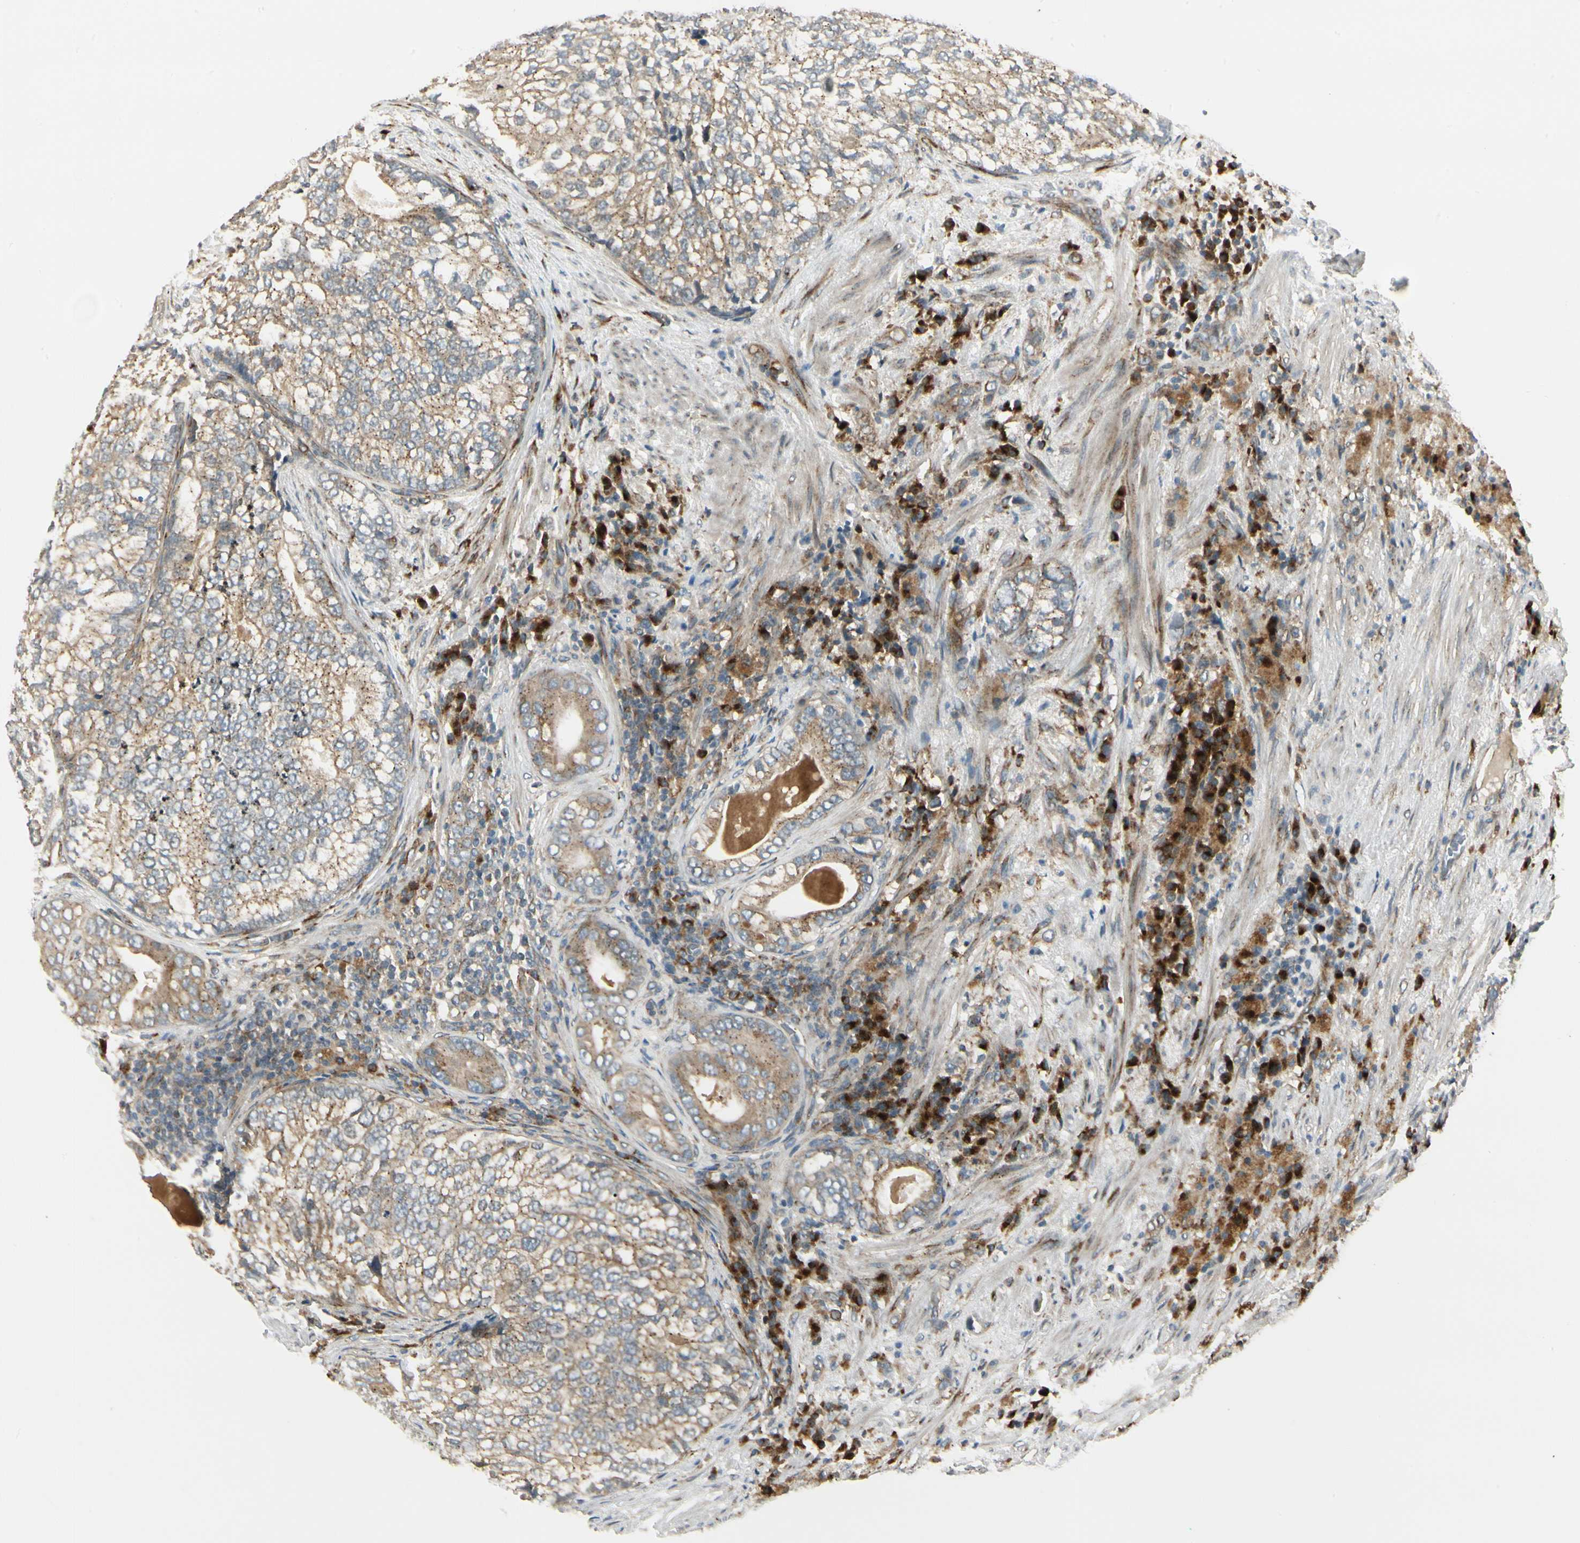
{"staining": {"intensity": "moderate", "quantity": ">75%", "location": "cytoplasmic/membranous"}, "tissue": "prostate cancer", "cell_type": "Tumor cells", "image_type": "cancer", "snomed": [{"axis": "morphology", "description": "Adenocarcinoma, High grade"}, {"axis": "topography", "description": "Prostate"}], "caption": "An IHC image of neoplastic tissue is shown. Protein staining in brown shows moderate cytoplasmic/membranous positivity in prostate cancer within tumor cells.", "gene": "MANSC1", "patient": {"sex": "male", "age": 66}}